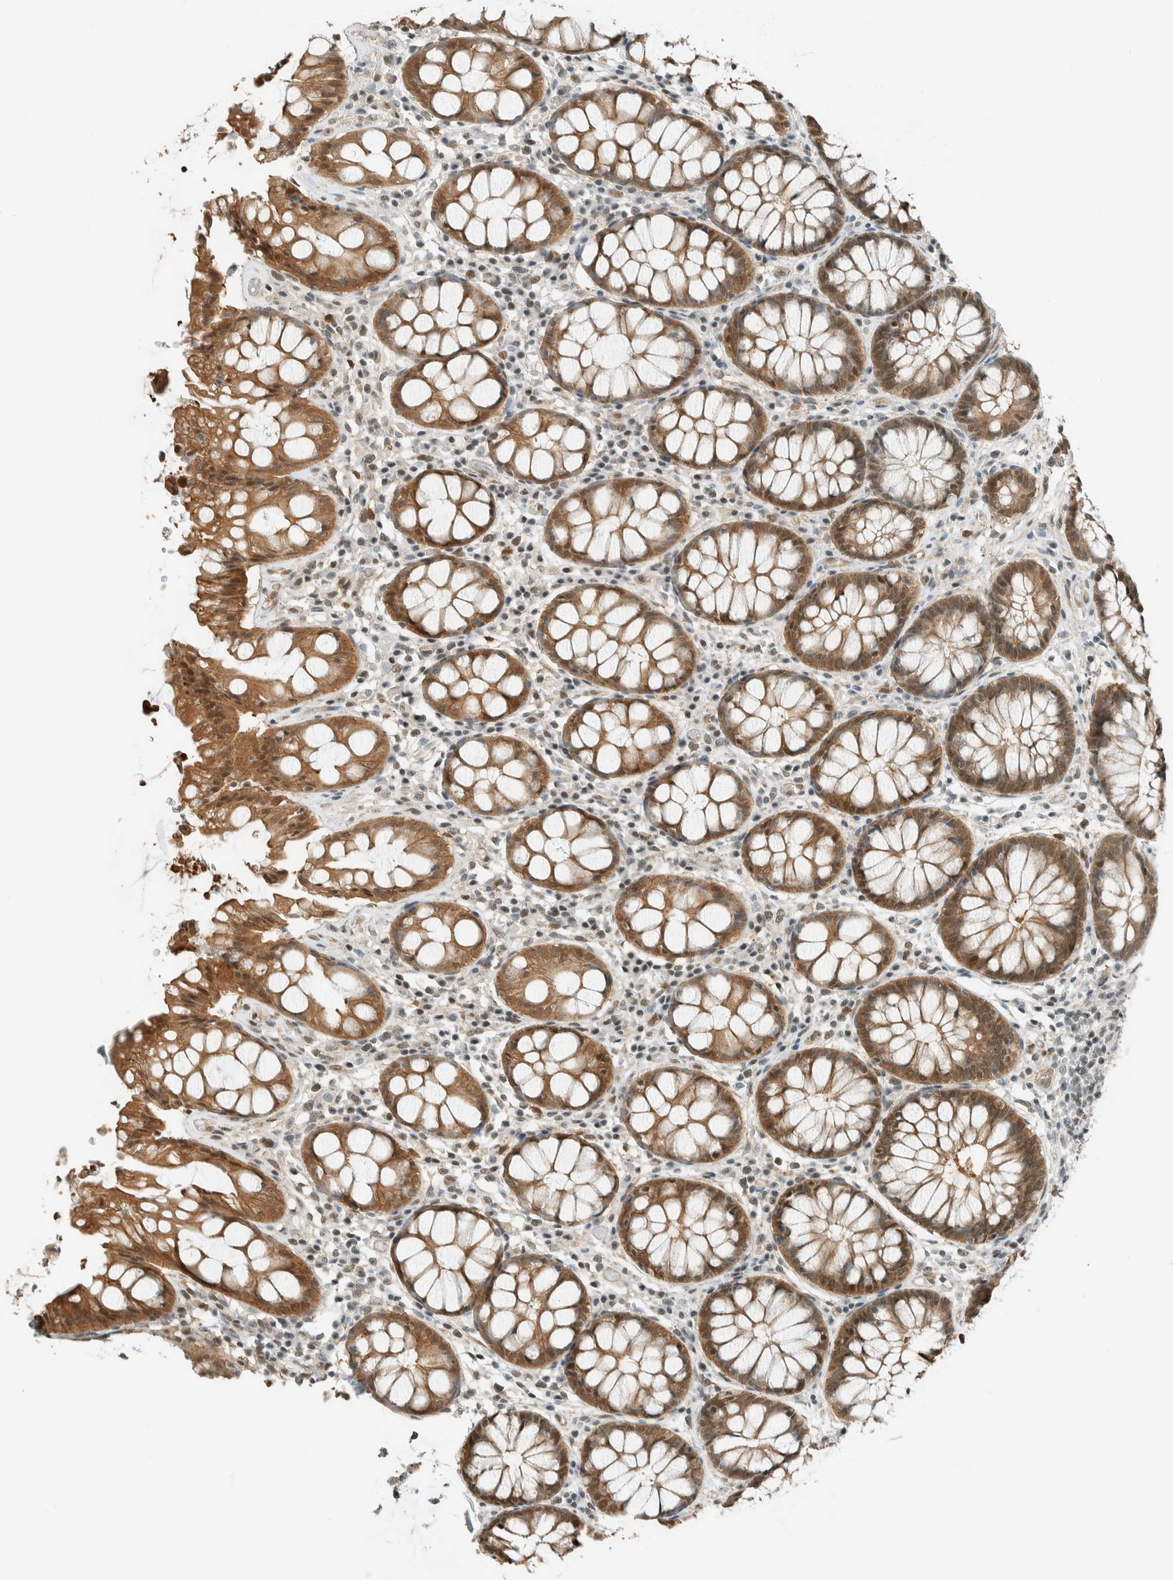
{"staining": {"intensity": "moderate", "quantity": ">75%", "location": "cytoplasmic/membranous,nuclear"}, "tissue": "rectum", "cell_type": "Glandular cells", "image_type": "normal", "snomed": [{"axis": "morphology", "description": "Normal tissue, NOS"}, {"axis": "topography", "description": "Rectum"}], "caption": "Immunohistochemical staining of benign human rectum demonstrates >75% levels of moderate cytoplasmic/membranous,nuclear protein staining in approximately >75% of glandular cells. (Stains: DAB (3,3'-diaminobenzidine) in brown, nuclei in blue, Microscopy: brightfield microscopy at high magnification).", "gene": "NIBAN2", "patient": {"sex": "male", "age": 64}}